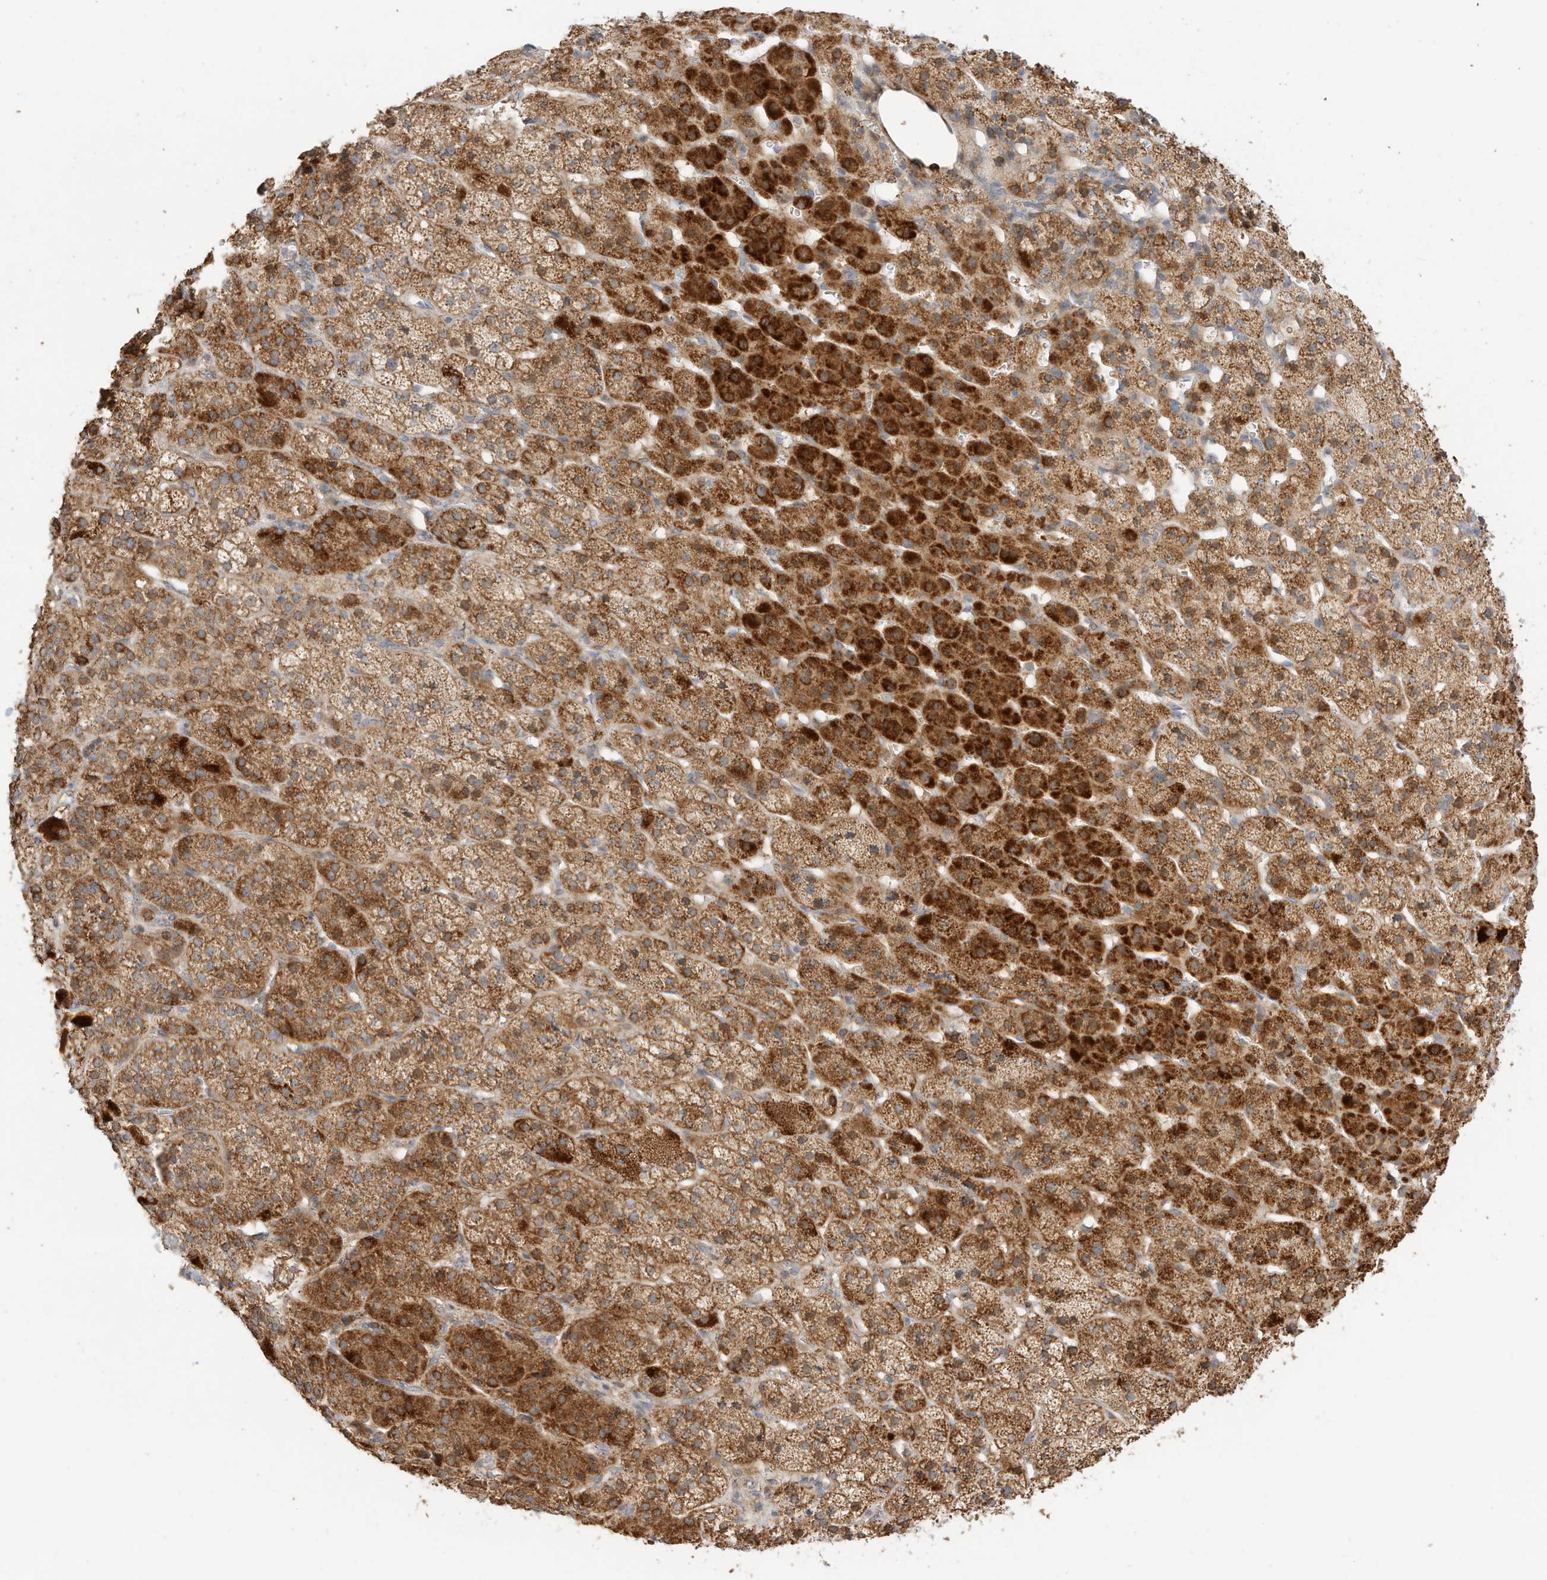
{"staining": {"intensity": "moderate", "quantity": ">75%", "location": "cytoplasmic/membranous"}, "tissue": "adrenal gland", "cell_type": "Glandular cells", "image_type": "normal", "snomed": [{"axis": "morphology", "description": "Normal tissue, NOS"}, {"axis": "topography", "description": "Adrenal gland"}], "caption": "Immunohistochemical staining of normal human adrenal gland exhibits moderate cytoplasmic/membranous protein staining in approximately >75% of glandular cells. Nuclei are stained in blue.", "gene": "CAGE1", "patient": {"sex": "female", "age": 57}}